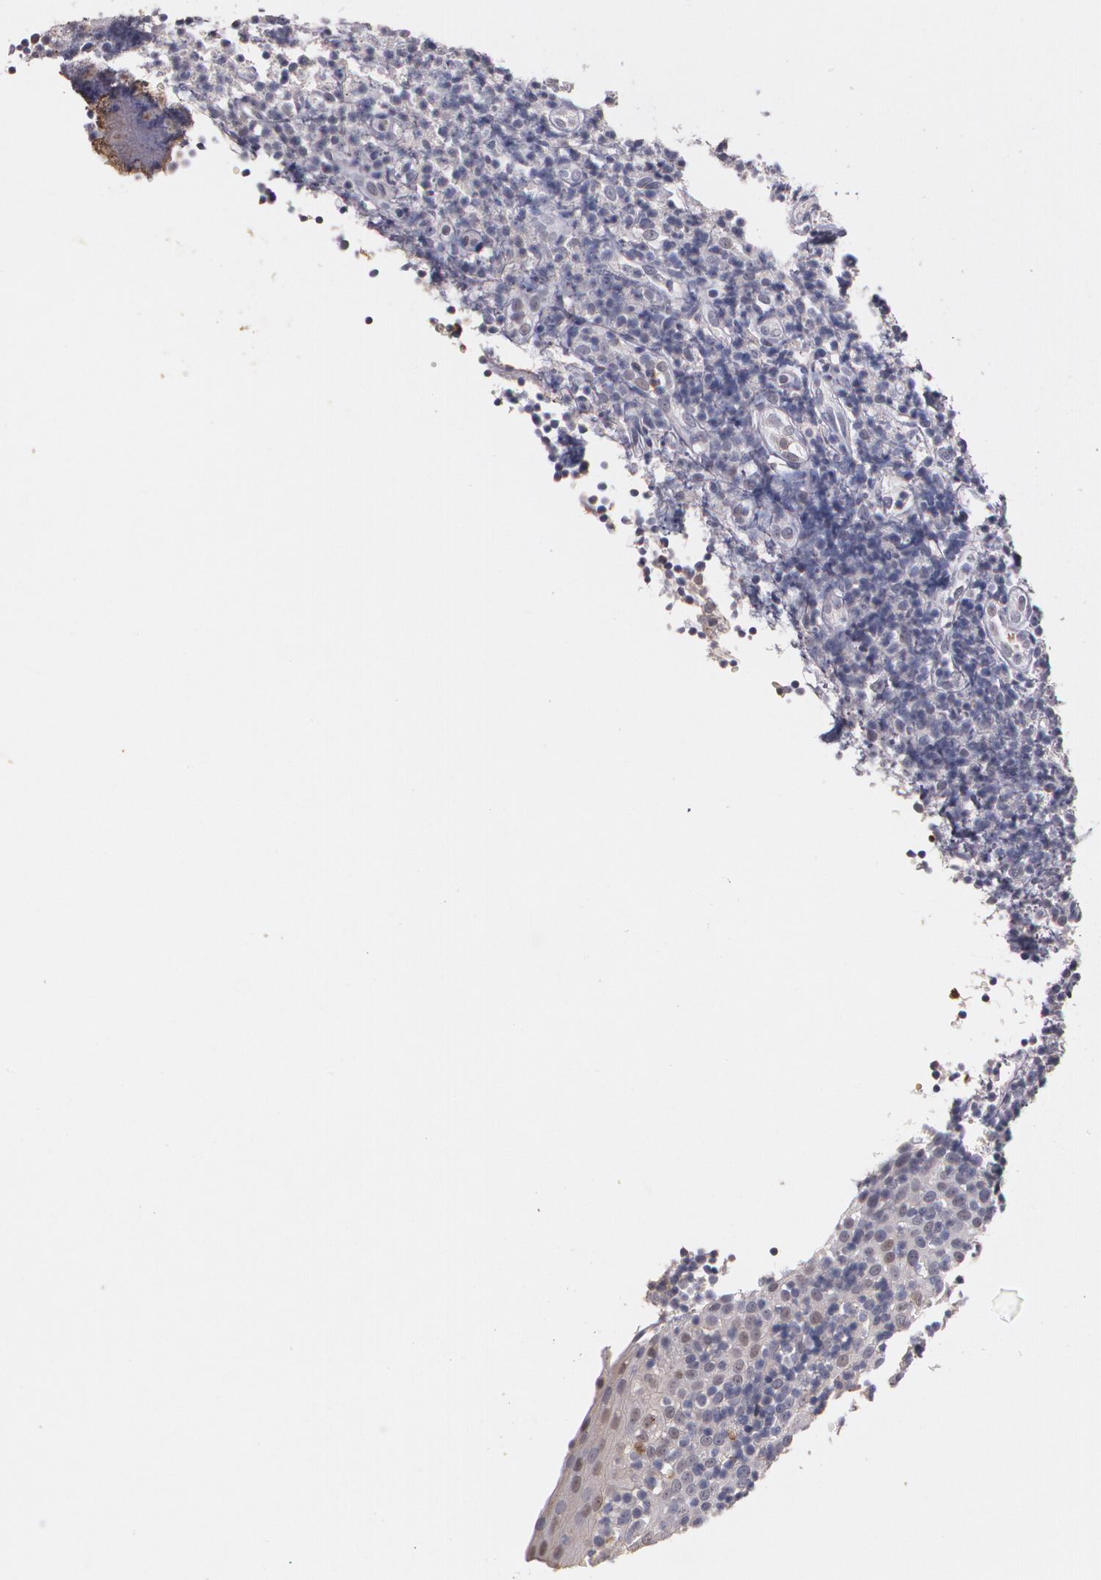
{"staining": {"intensity": "negative", "quantity": "none", "location": "none"}, "tissue": "tonsil", "cell_type": "Germinal center cells", "image_type": "normal", "snomed": [{"axis": "morphology", "description": "Normal tissue, NOS"}, {"axis": "topography", "description": "Tonsil"}], "caption": "Immunohistochemistry (IHC) micrograph of benign human tonsil stained for a protein (brown), which reveals no positivity in germinal center cells.", "gene": "PTS", "patient": {"sex": "female", "age": 40}}